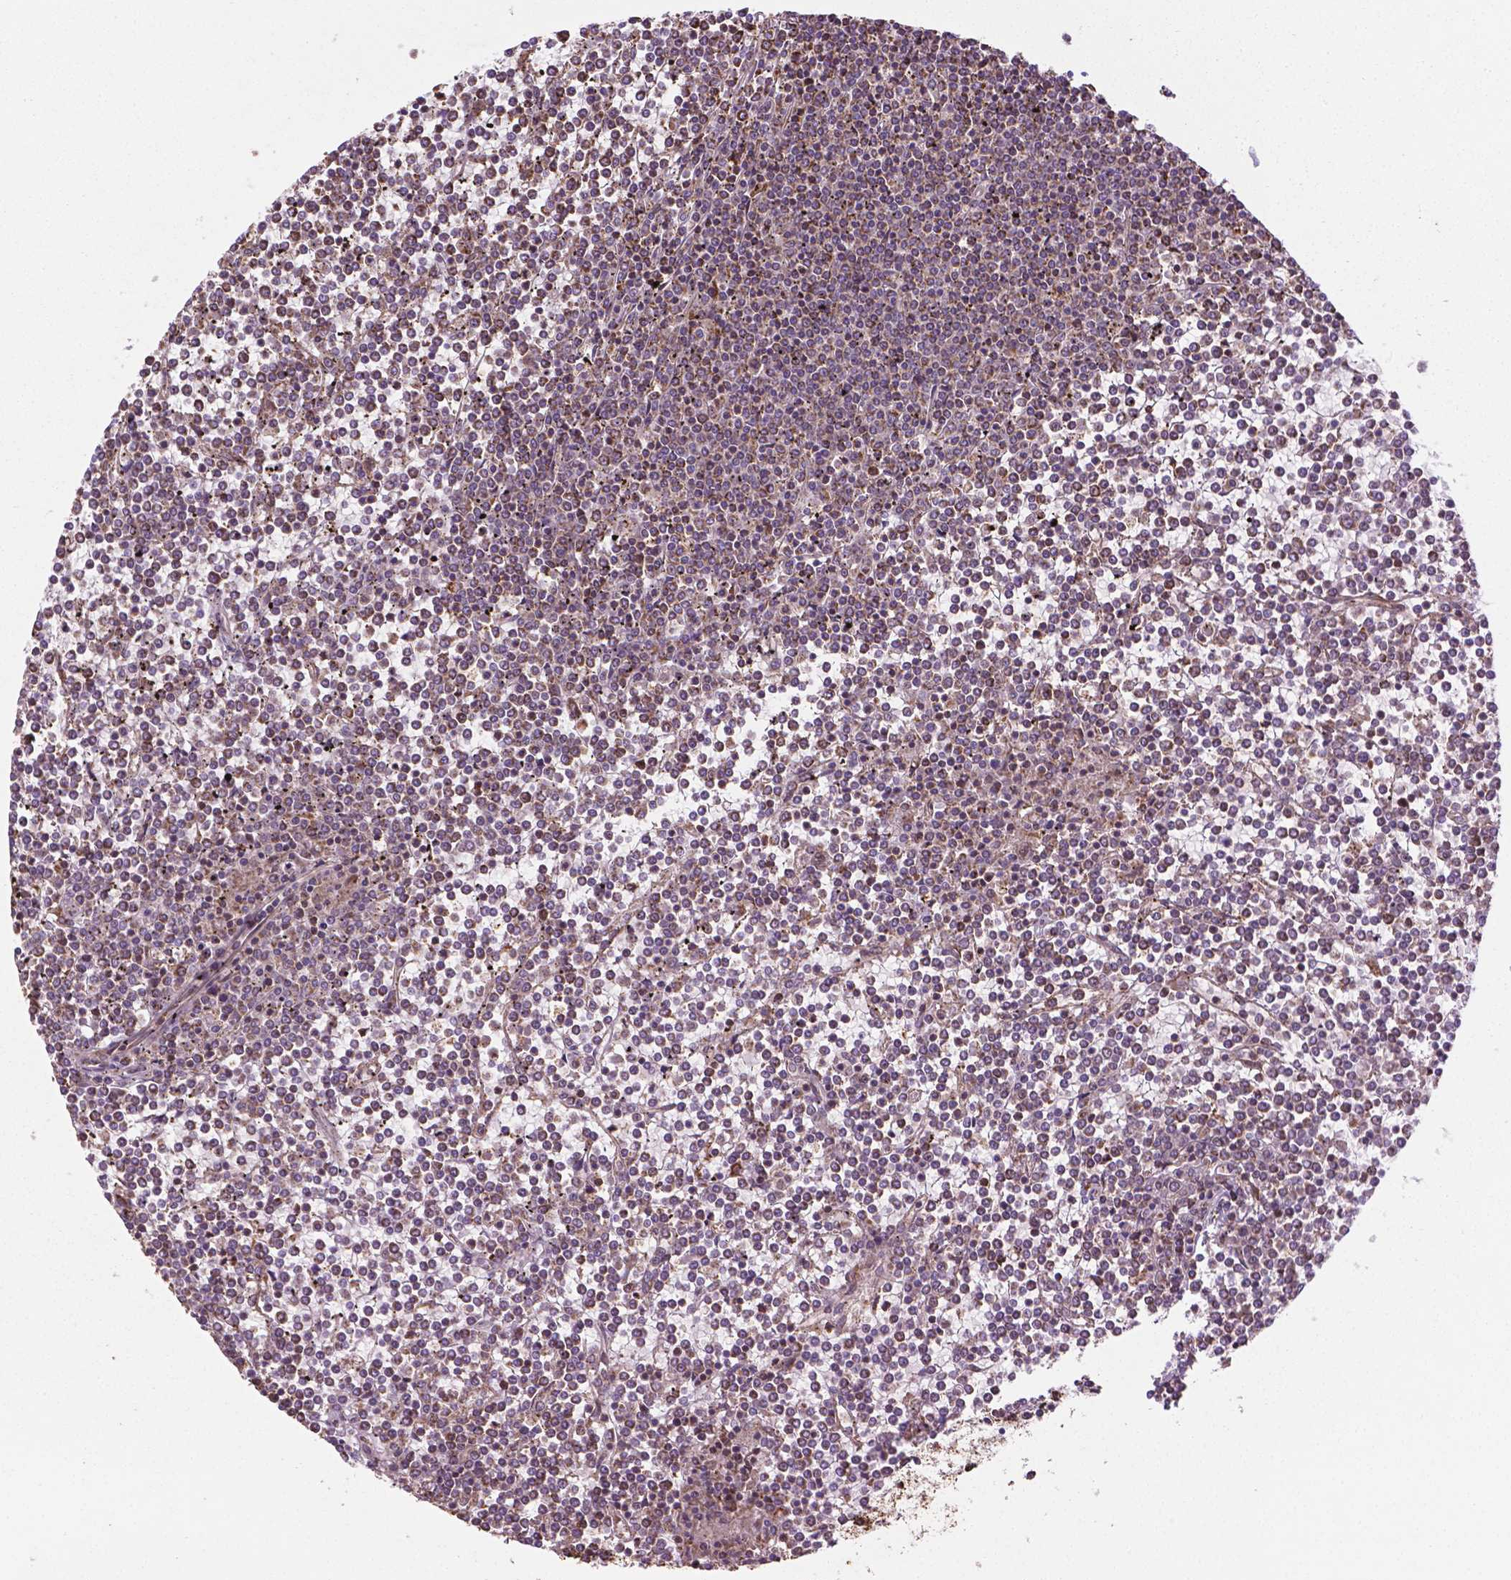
{"staining": {"intensity": "negative", "quantity": "none", "location": "none"}, "tissue": "lymphoma", "cell_type": "Tumor cells", "image_type": "cancer", "snomed": [{"axis": "morphology", "description": "Malignant lymphoma, non-Hodgkin's type, Low grade"}, {"axis": "topography", "description": "Spleen"}], "caption": "An image of human malignant lymphoma, non-Hodgkin's type (low-grade) is negative for staining in tumor cells.", "gene": "HS3ST3A1", "patient": {"sex": "female", "age": 19}}